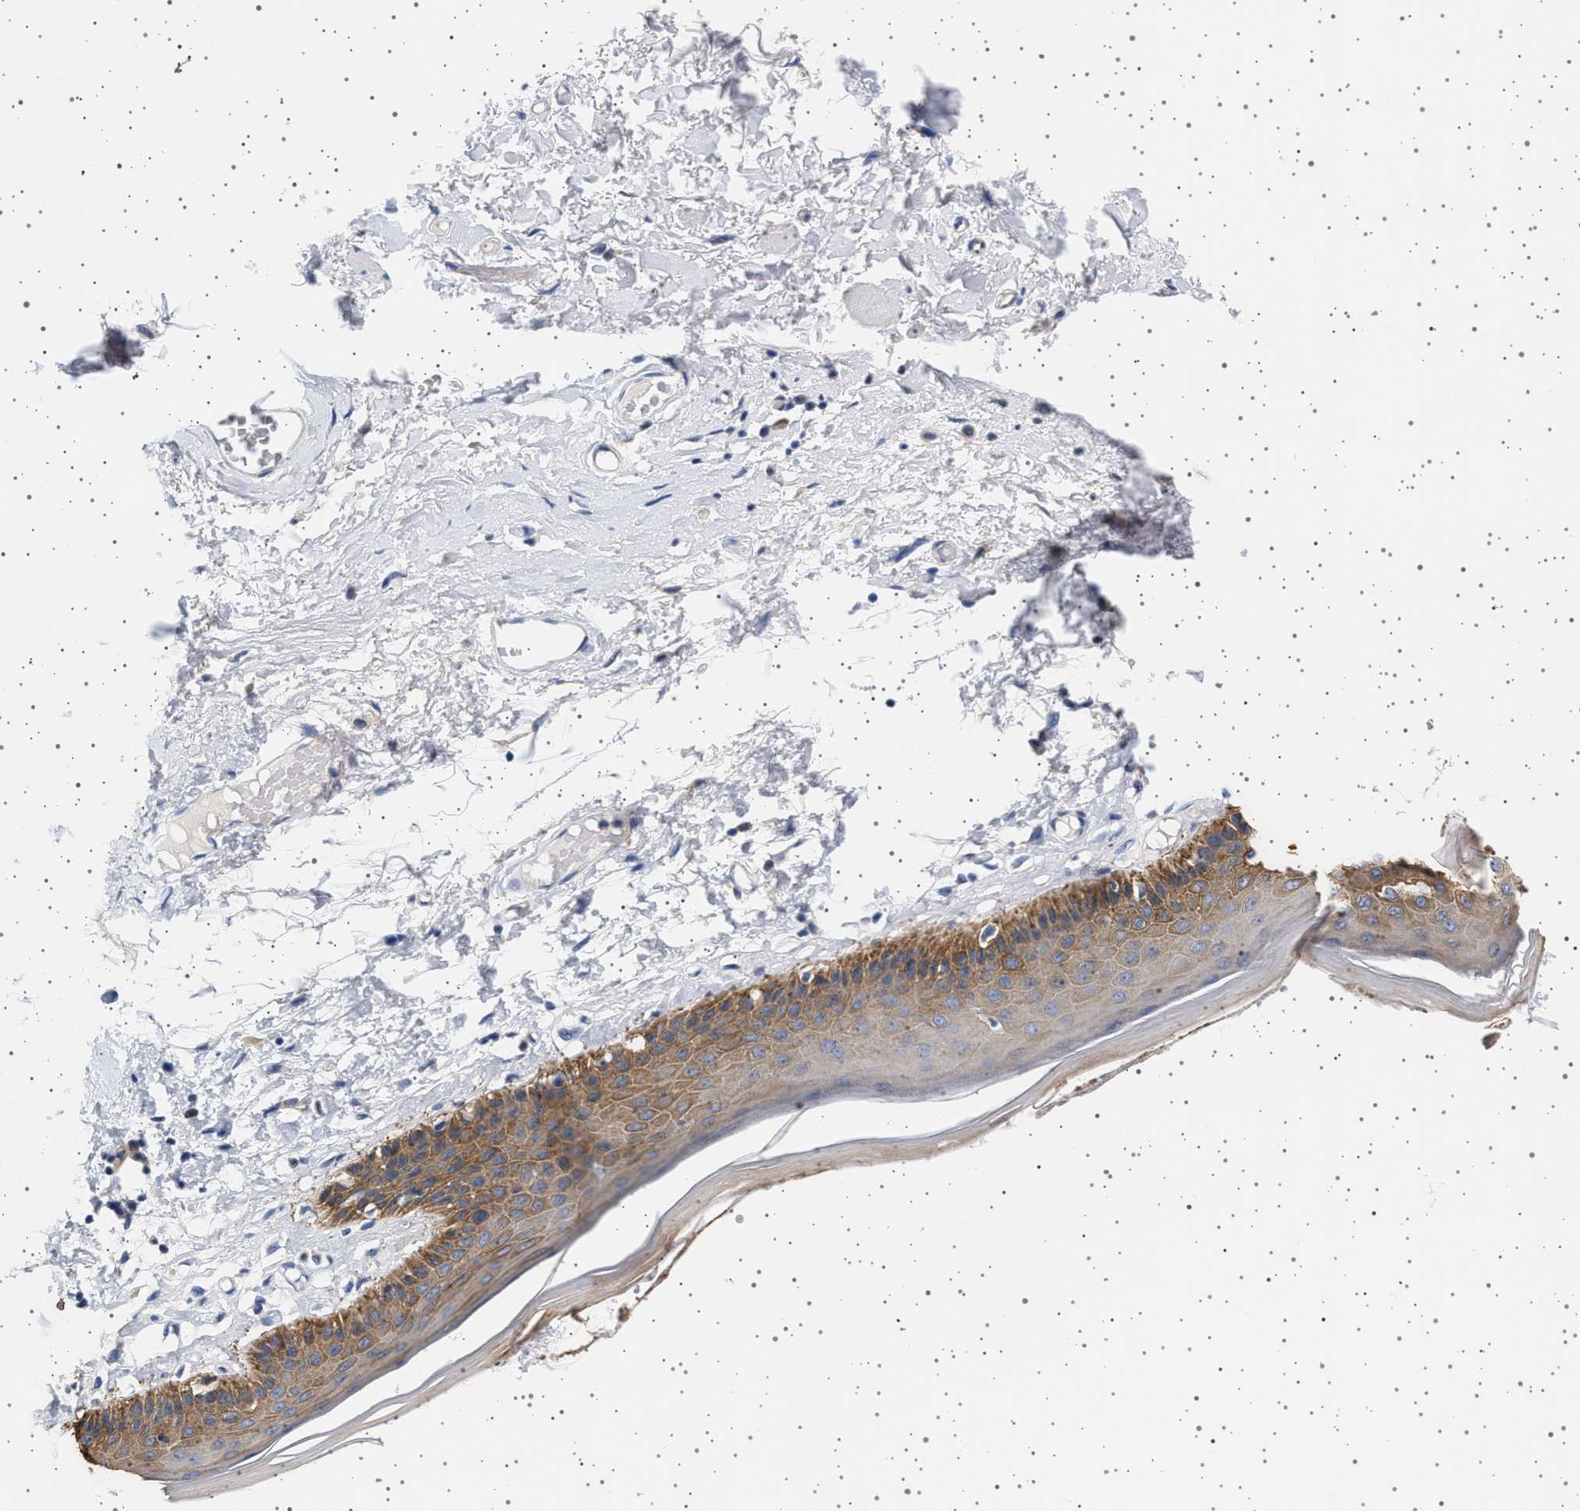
{"staining": {"intensity": "moderate", "quantity": ">75%", "location": "cytoplasmic/membranous"}, "tissue": "skin", "cell_type": "Epidermal cells", "image_type": "normal", "snomed": [{"axis": "morphology", "description": "Normal tissue, NOS"}, {"axis": "topography", "description": "Vulva"}], "caption": "Protein staining reveals moderate cytoplasmic/membranous positivity in about >75% of epidermal cells in unremarkable skin. The protein is stained brown, and the nuclei are stained in blue (DAB (3,3'-diaminobenzidine) IHC with brightfield microscopy, high magnification).", "gene": "TRMT10B", "patient": {"sex": "female", "age": 73}}